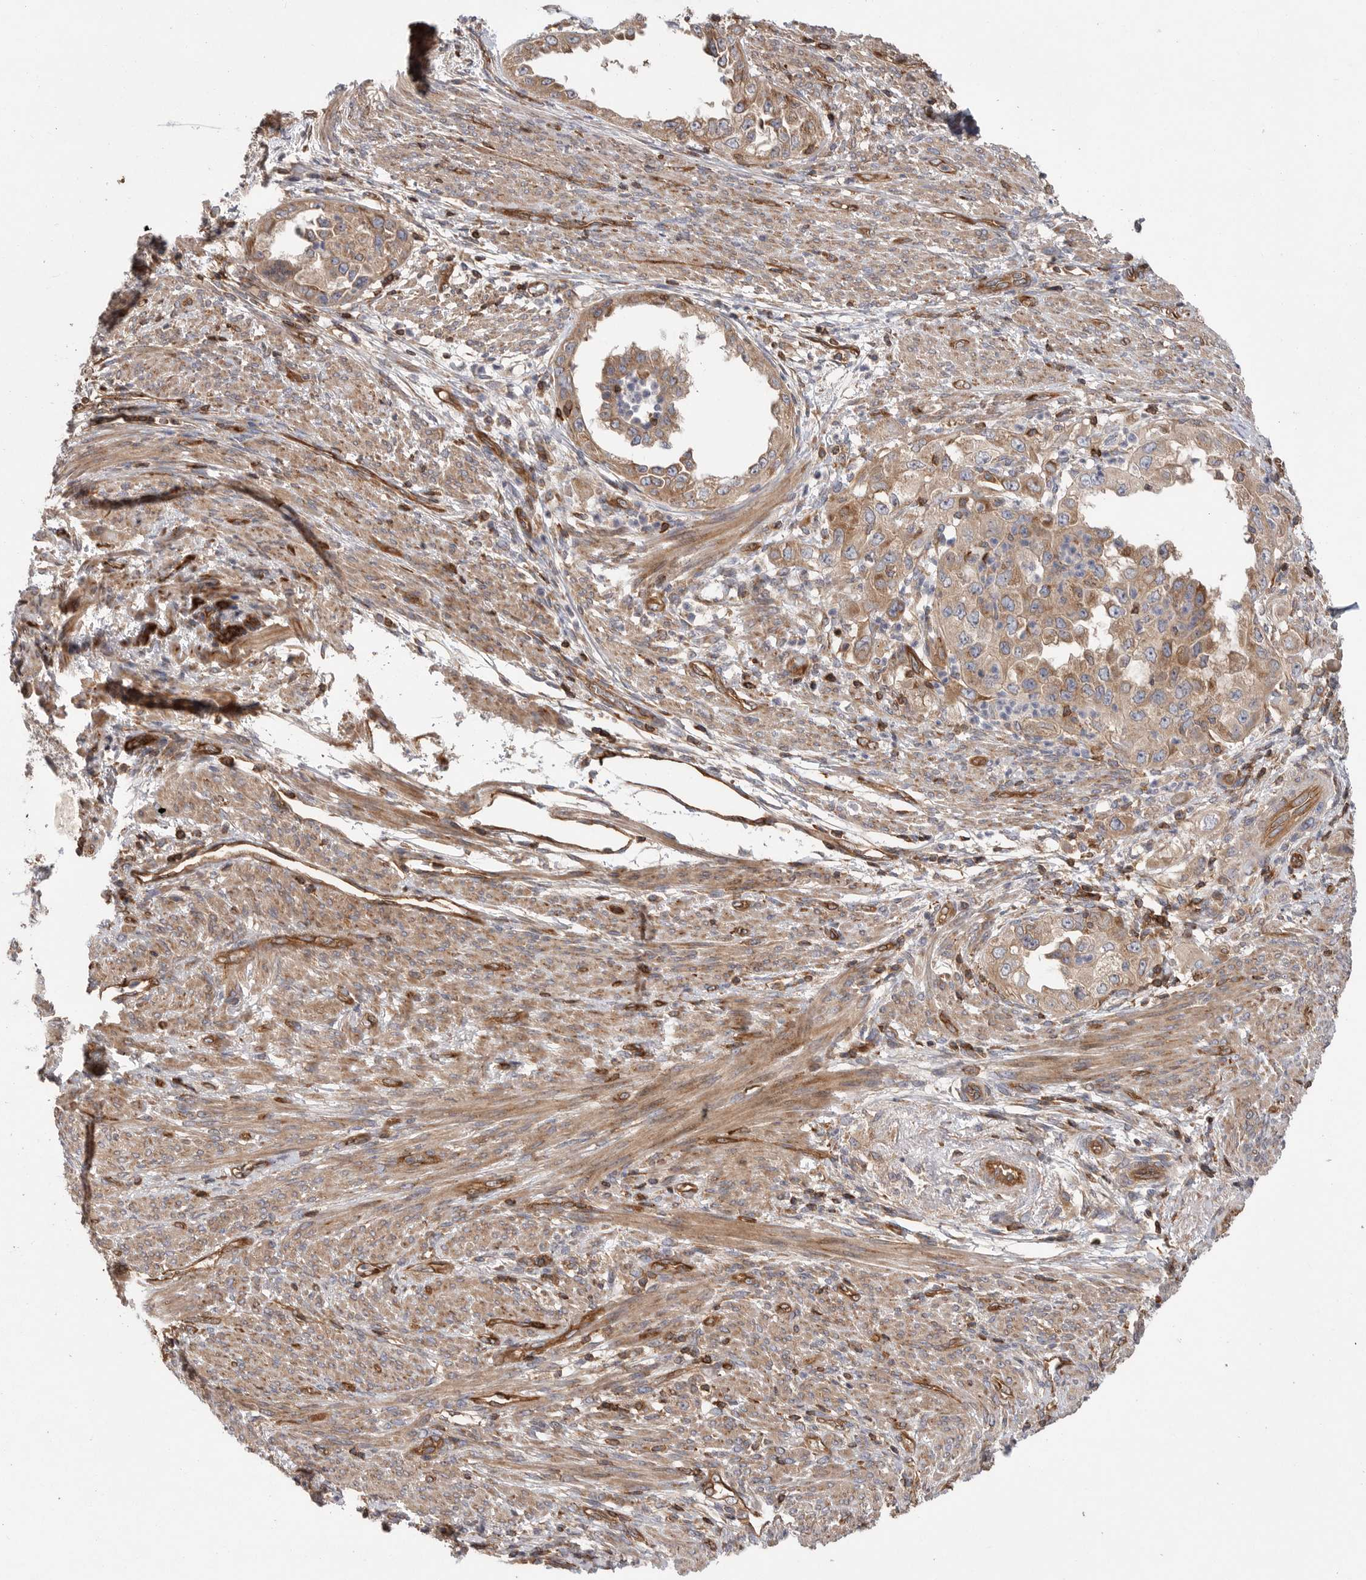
{"staining": {"intensity": "moderate", "quantity": ">75%", "location": "cytoplasmic/membranous"}, "tissue": "endometrial cancer", "cell_type": "Tumor cells", "image_type": "cancer", "snomed": [{"axis": "morphology", "description": "Adenocarcinoma, NOS"}, {"axis": "topography", "description": "Endometrium"}], "caption": "There is medium levels of moderate cytoplasmic/membranous expression in tumor cells of endometrial adenocarcinoma, as demonstrated by immunohistochemical staining (brown color).", "gene": "PRKCH", "patient": {"sex": "female", "age": 85}}